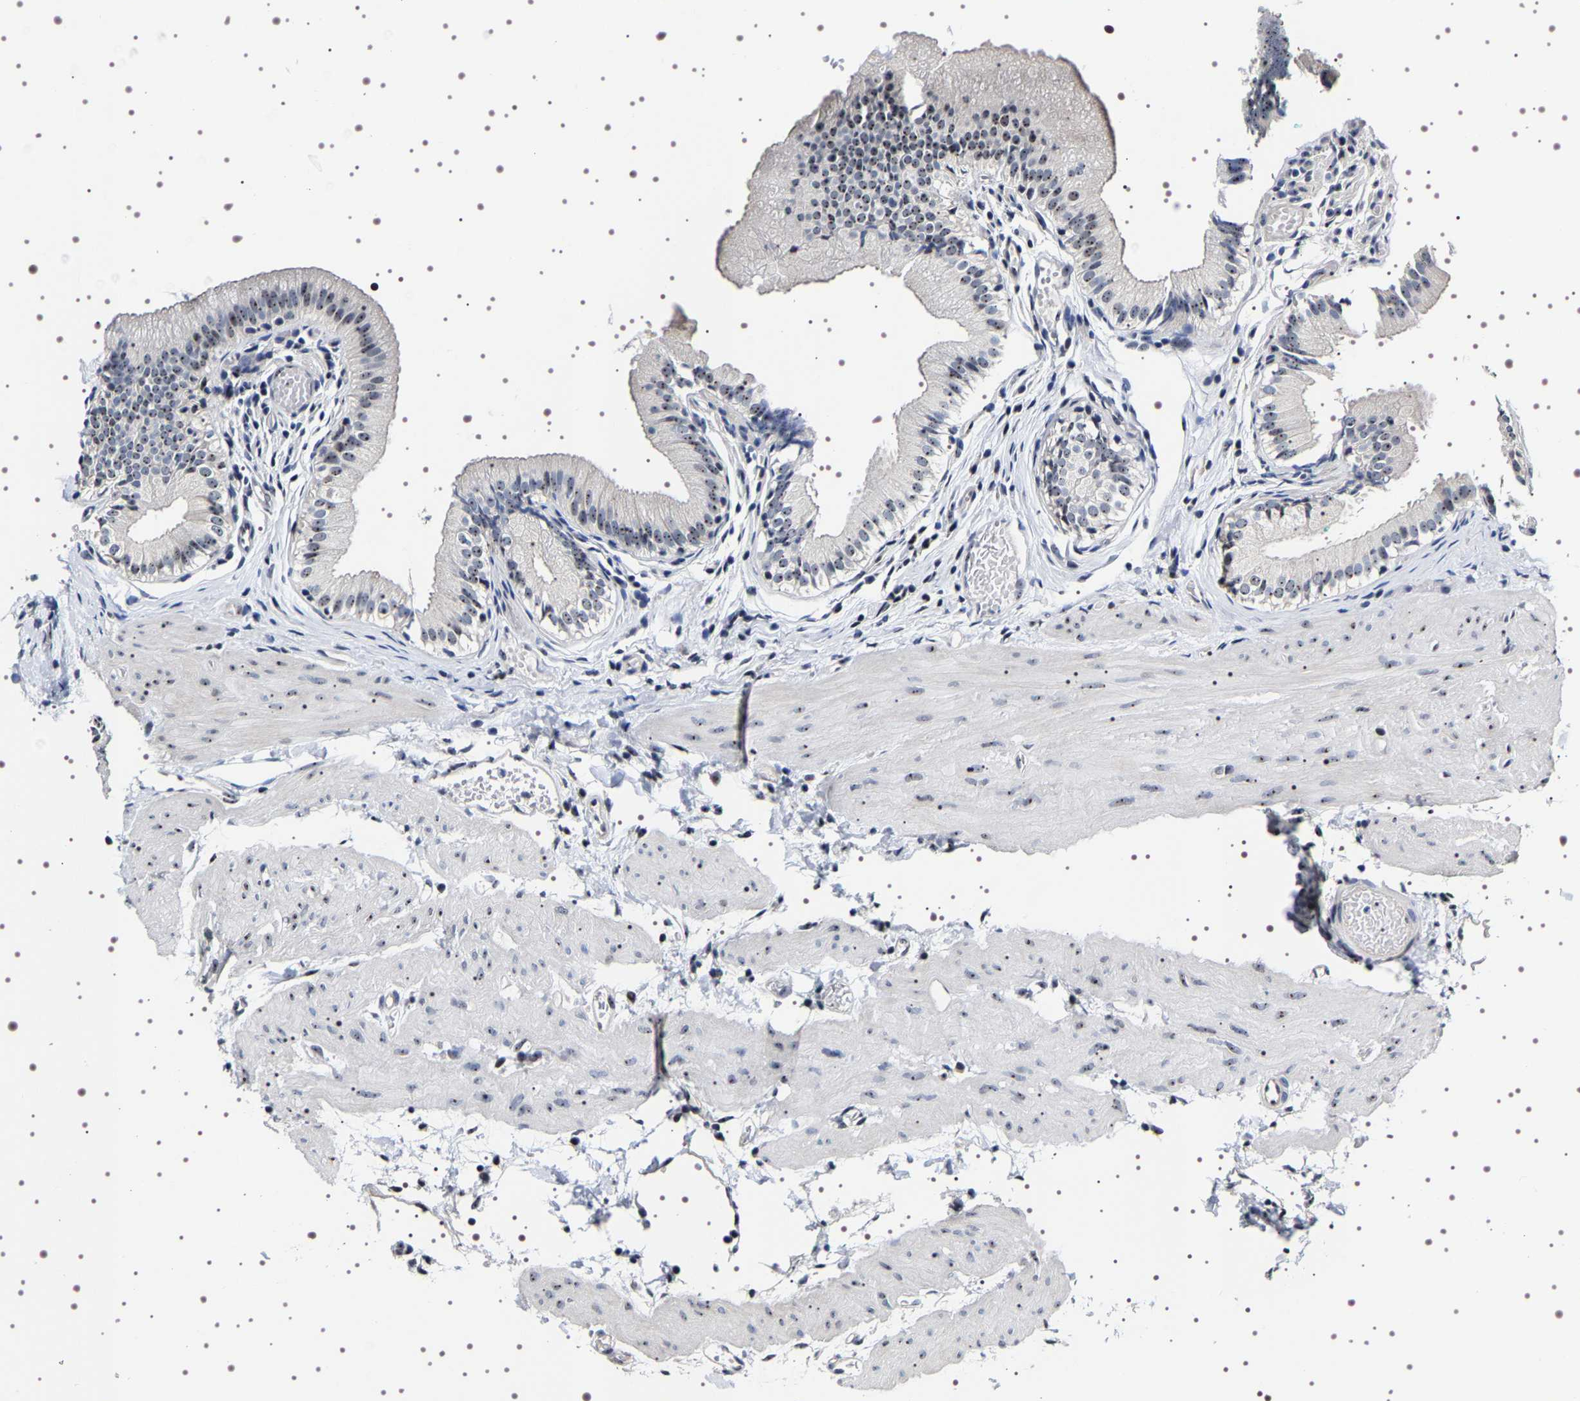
{"staining": {"intensity": "moderate", "quantity": "25%-75%", "location": "nuclear"}, "tissue": "gallbladder", "cell_type": "Glandular cells", "image_type": "normal", "snomed": [{"axis": "morphology", "description": "Normal tissue, NOS"}, {"axis": "topography", "description": "Gallbladder"}], "caption": "Immunohistochemistry (IHC) of unremarkable gallbladder reveals medium levels of moderate nuclear staining in approximately 25%-75% of glandular cells.", "gene": "GNL3", "patient": {"sex": "female", "age": 26}}